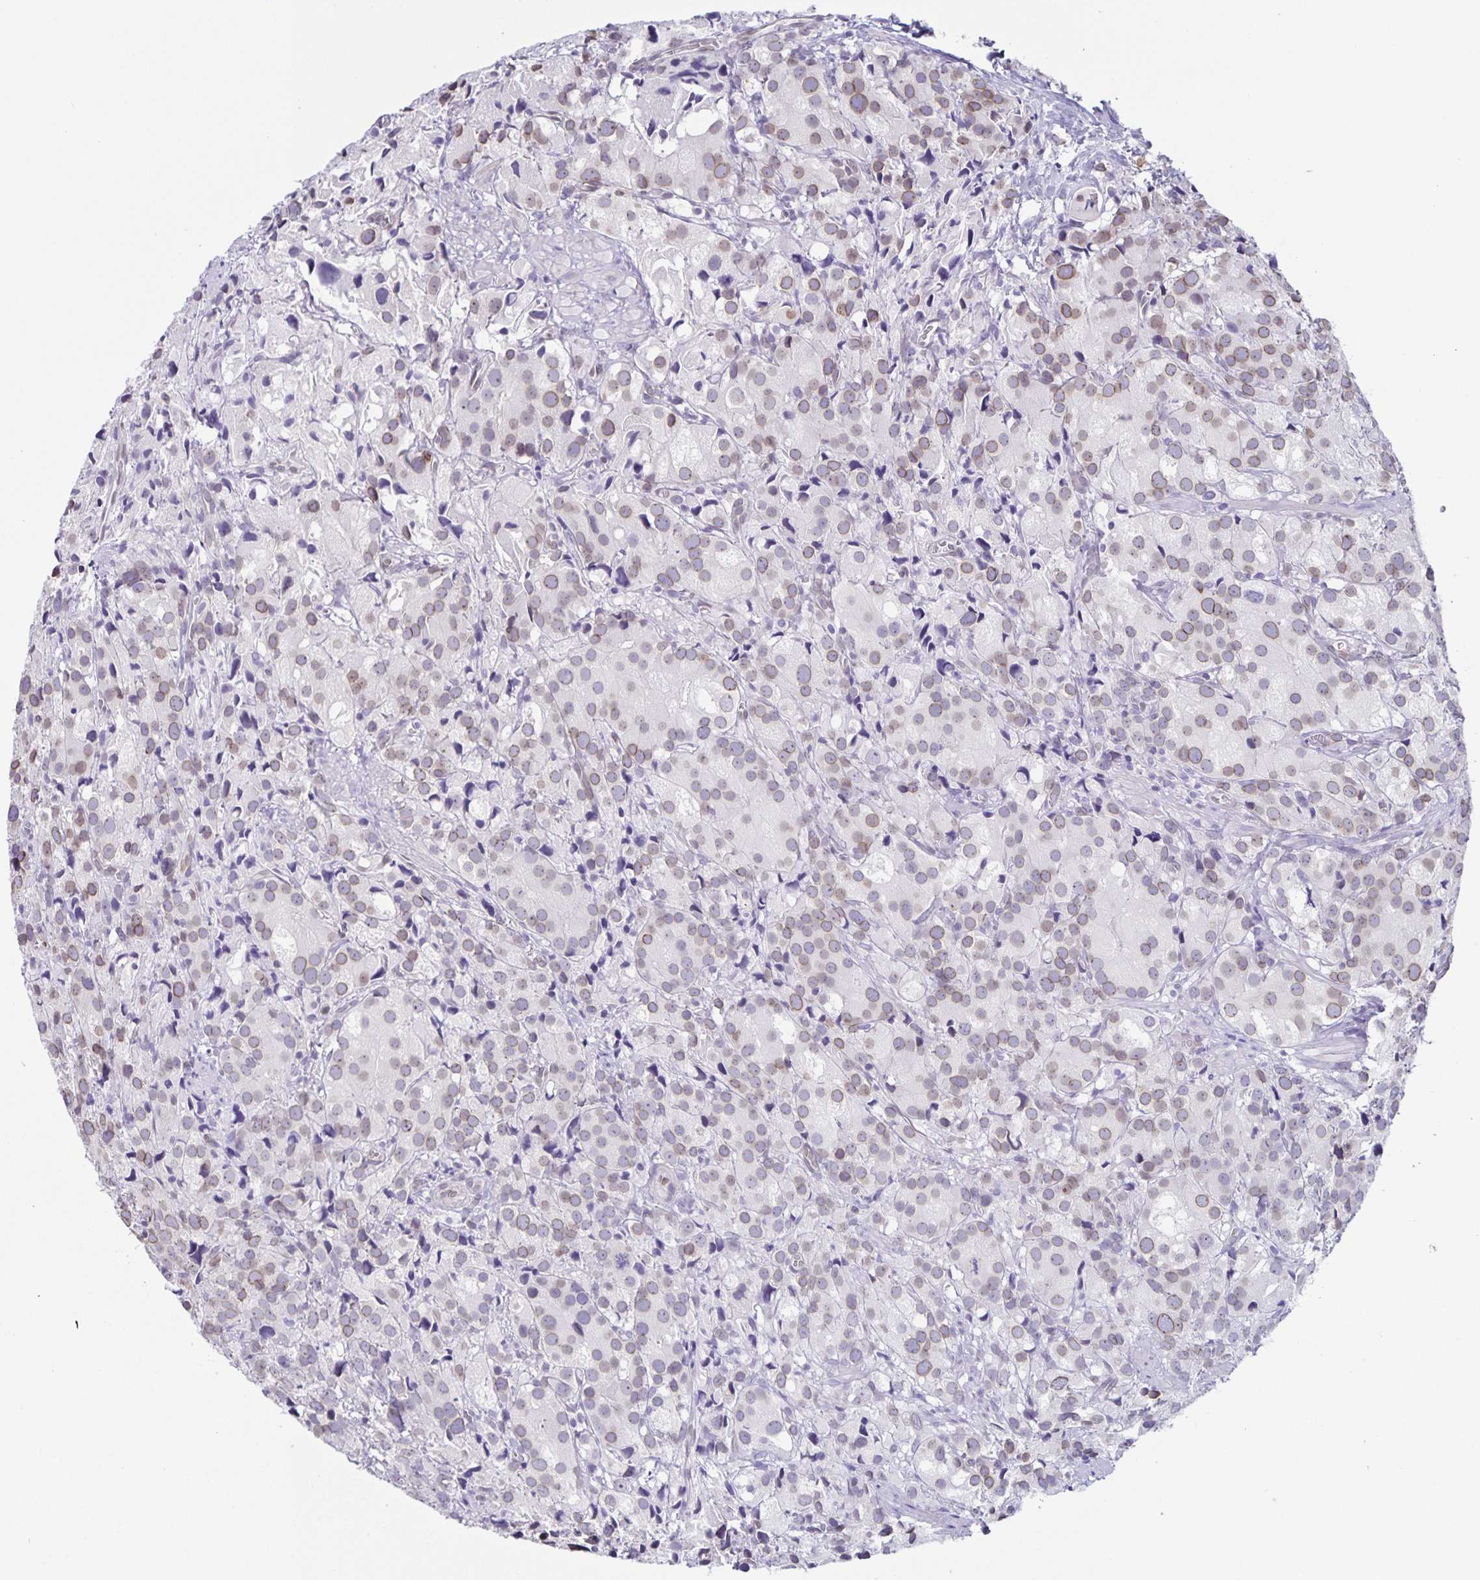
{"staining": {"intensity": "weak", "quantity": "25%-75%", "location": "cytoplasmic/membranous,nuclear"}, "tissue": "prostate cancer", "cell_type": "Tumor cells", "image_type": "cancer", "snomed": [{"axis": "morphology", "description": "Adenocarcinoma, High grade"}, {"axis": "topography", "description": "Prostate"}], "caption": "The image shows a brown stain indicating the presence of a protein in the cytoplasmic/membranous and nuclear of tumor cells in prostate cancer (high-grade adenocarcinoma).", "gene": "SYNE2", "patient": {"sex": "male", "age": 86}}